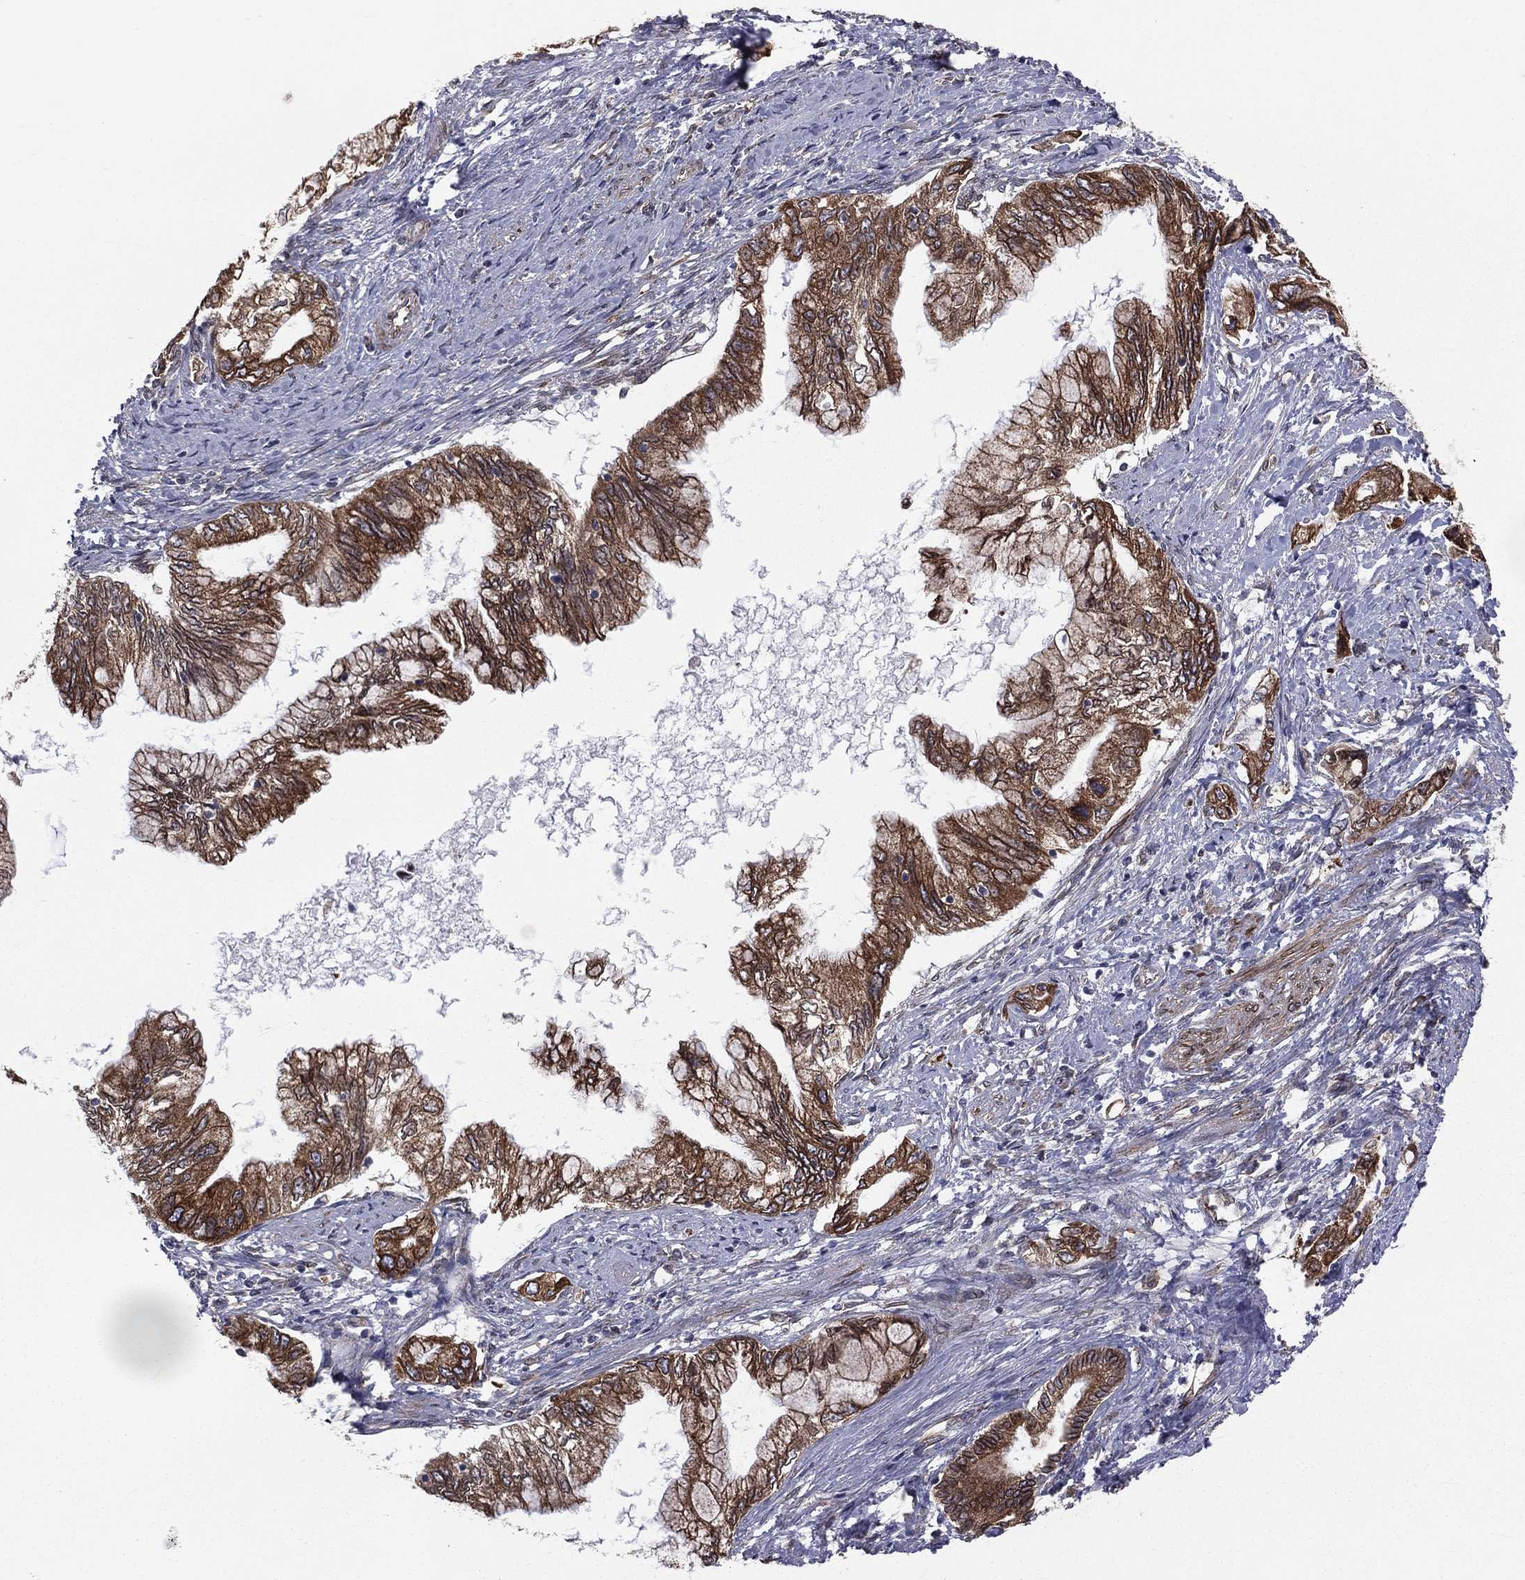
{"staining": {"intensity": "strong", "quantity": ">75%", "location": "cytoplasmic/membranous"}, "tissue": "pancreatic cancer", "cell_type": "Tumor cells", "image_type": "cancer", "snomed": [{"axis": "morphology", "description": "Adenocarcinoma, NOS"}, {"axis": "topography", "description": "Pancreas"}], "caption": "DAB (3,3'-diaminobenzidine) immunohistochemical staining of adenocarcinoma (pancreatic) displays strong cytoplasmic/membranous protein positivity in approximately >75% of tumor cells.", "gene": "PGRMC1", "patient": {"sex": "female", "age": 73}}